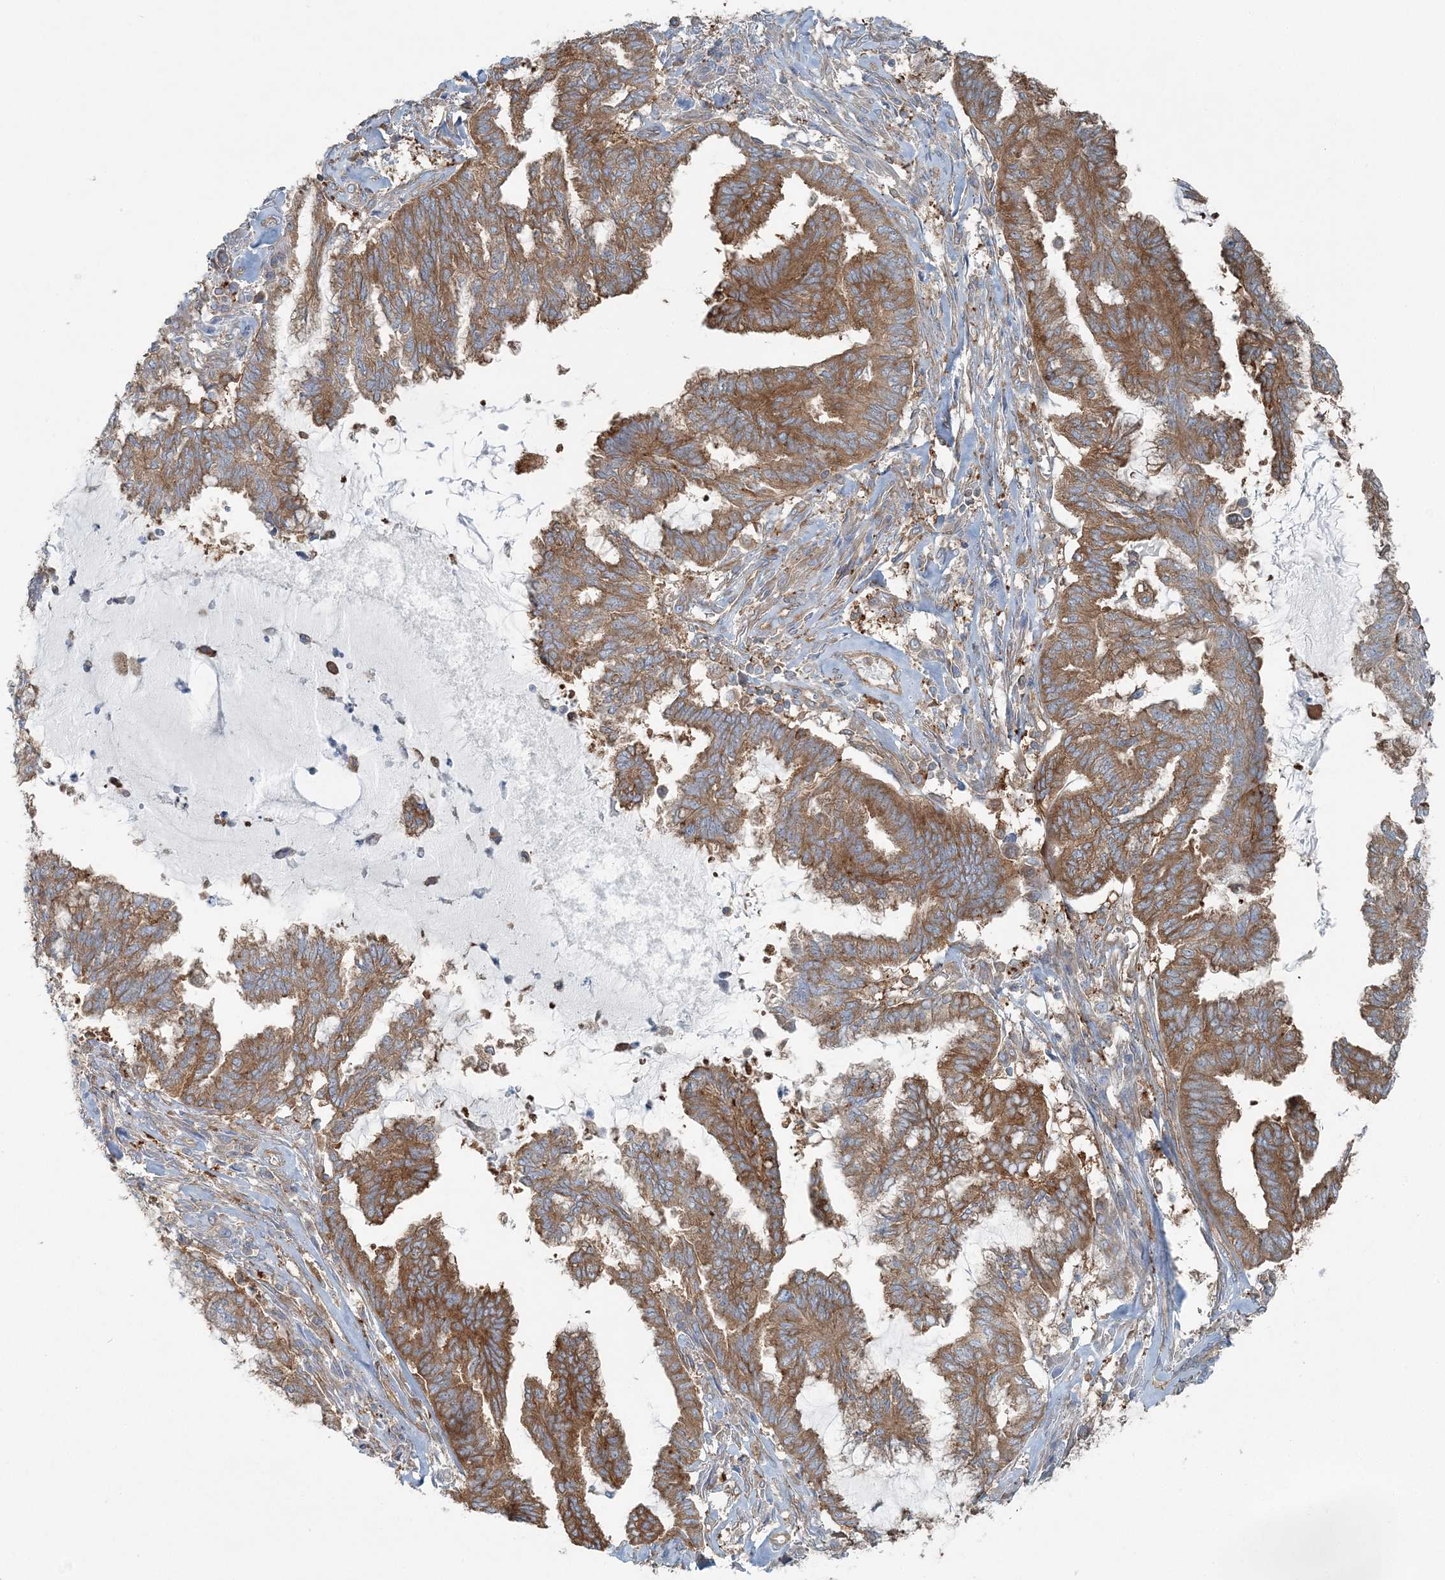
{"staining": {"intensity": "moderate", "quantity": ">75%", "location": "cytoplasmic/membranous"}, "tissue": "endometrial cancer", "cell_type": "Tumor cells", "image_type": "cancer", "snomed": [{"axis": "morphology", "description": "Adenocarcinoma, NOS"}, {"axis": "topography", "description": "Endometrium"}], "caption": "The micrograph demonstrates staining of endometrial cancer, revealing moderate cytoplasmic/membranous protein staining (brown color) within tumor cells.", "gene": "SNX2", "patient": {"sex": "female", "age": 86}}